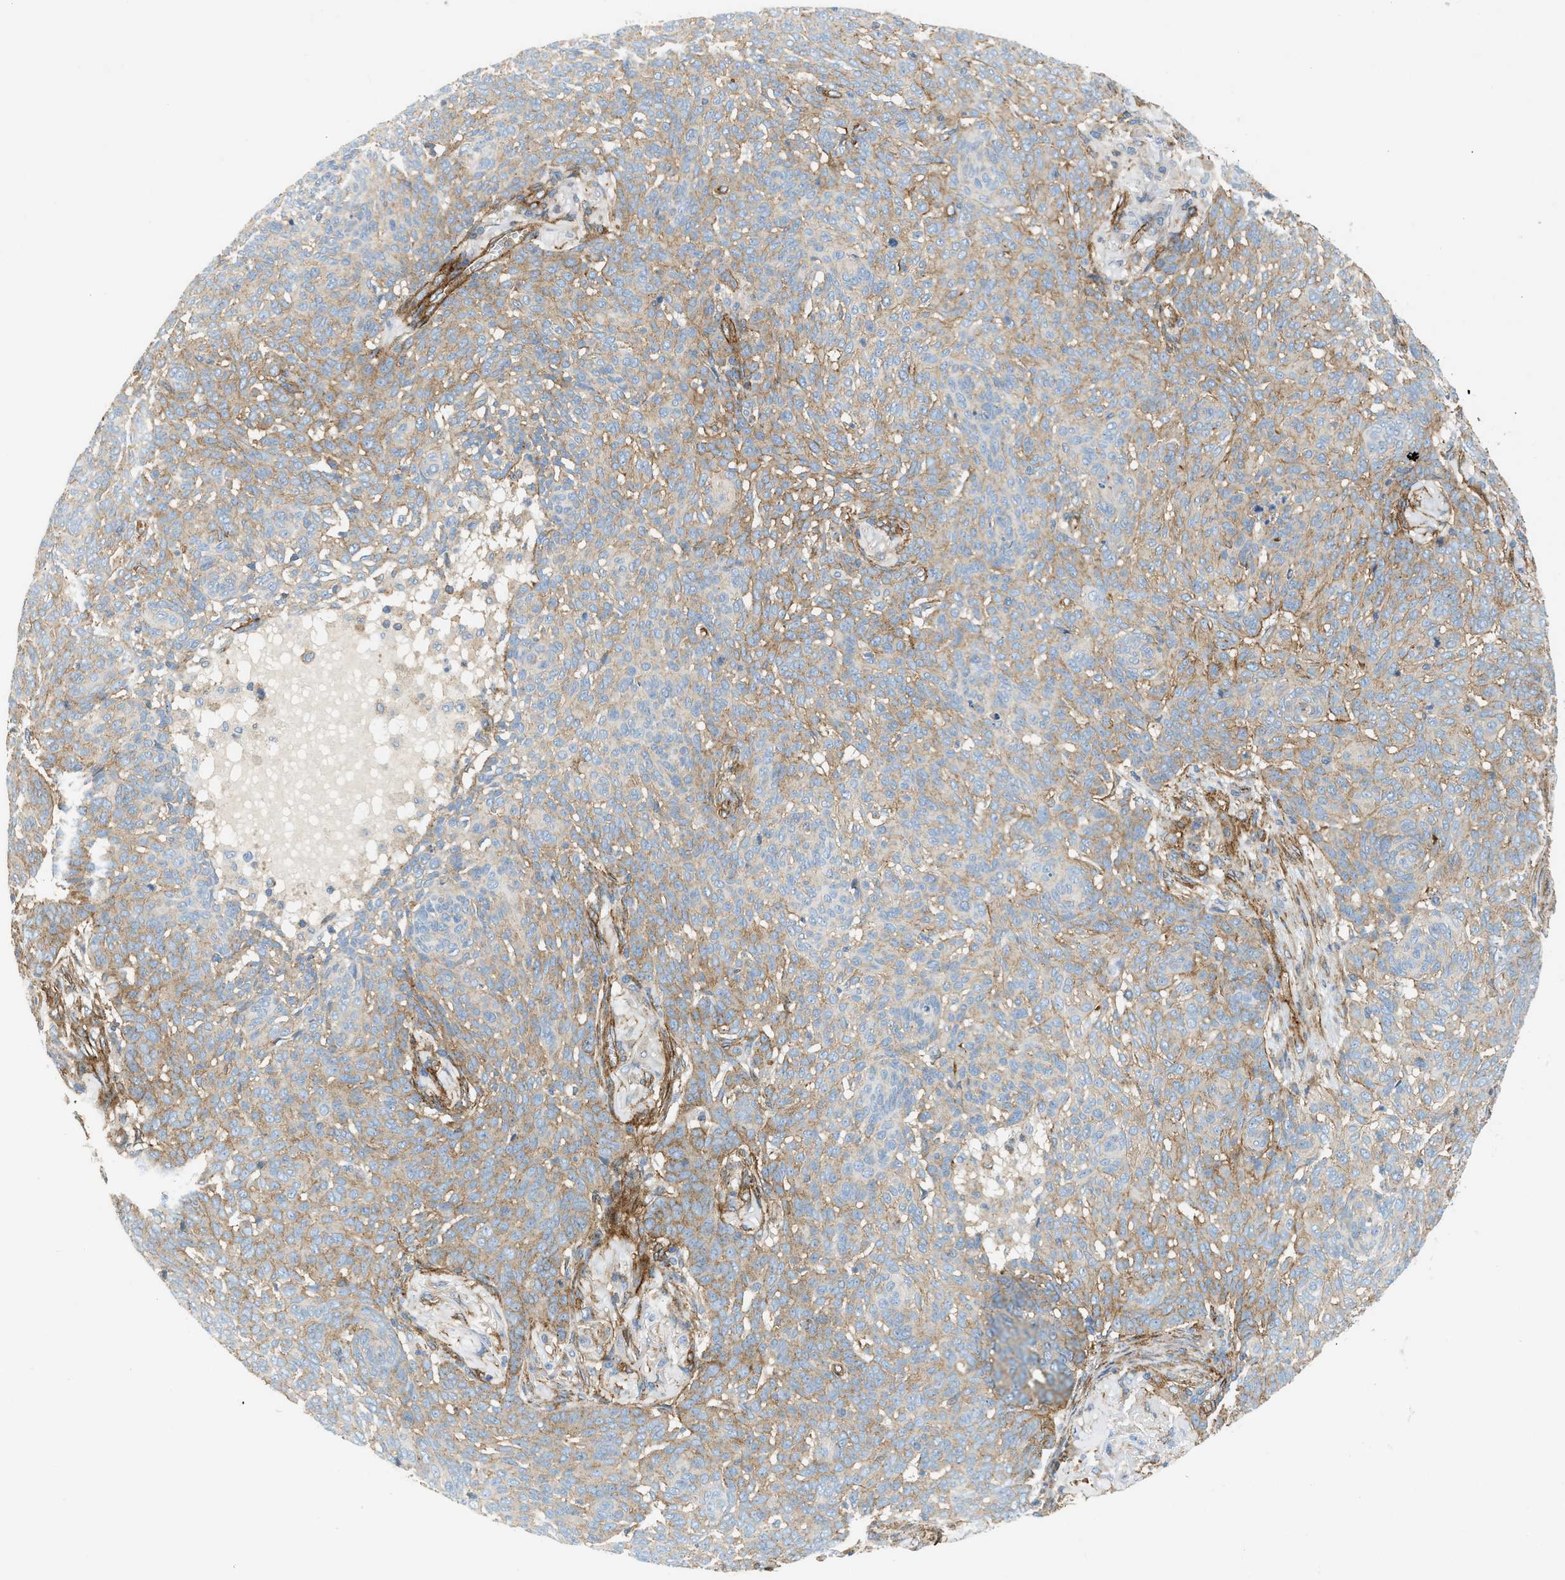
{"staining": {"intensity": "moderate", "quantity": "25%-75%", "location": "cytoplasmic/membranous"}, "tissue": "skin cancer", "cell_type": "Tumor cells", "image_type": "cancer", "snomed": [{"axis": "morphology", "description": "Basal cell carcinoma"}, {"axis": "topography", "description": "Skin"}], "caption": "Immunohistochemistry of skin cancer shows medium levels of moderate cytoplasmic/membranous staining in about 25%-75% of tumor cells.", "gene": "HIP1", "patient": {"sex": "male", "age": 85}}